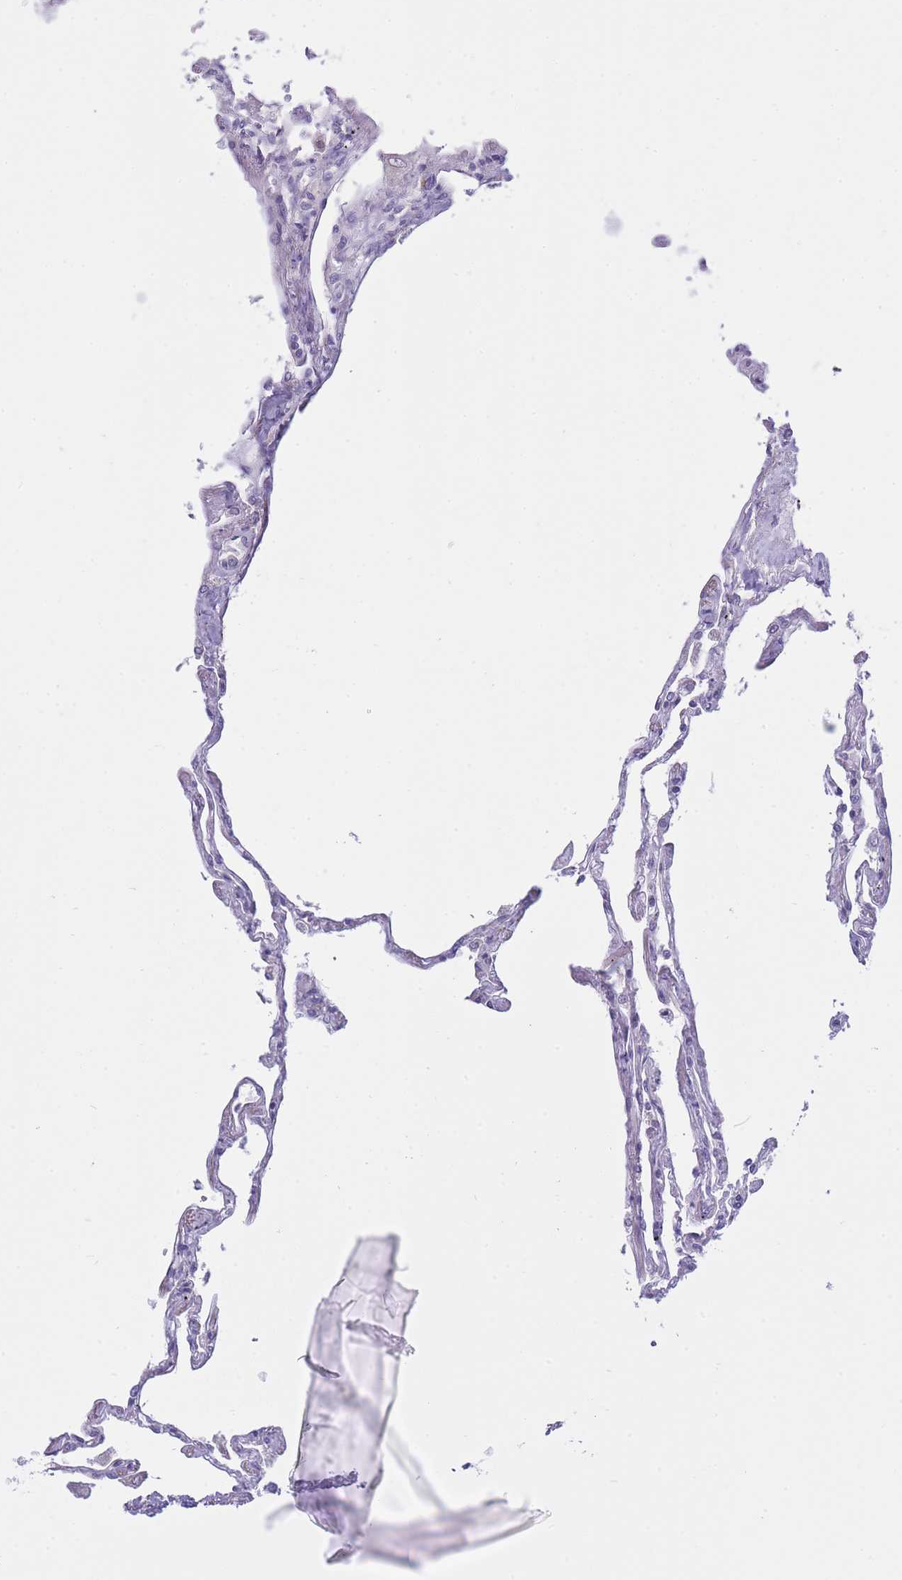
{"staining": {"intensity": "negative", "quantity": "none", "location": "none"}, "tissue": "lung", "cell_type": "Alveolar cells", "image_type": "normal", "snomed": [{"axis": "morphology", "description": "Normal tissue, NOS"}, {"axis": "topography", "description": "Lung"}], "caption": "Image shows no protein positivity in alveolar cells of benign lung. (DAB (3,3'-diaminobenzidine) IHC with hematoxylin counter stain).", "gene": "NANP", "patient": {"sex": "female", "age": 67}}